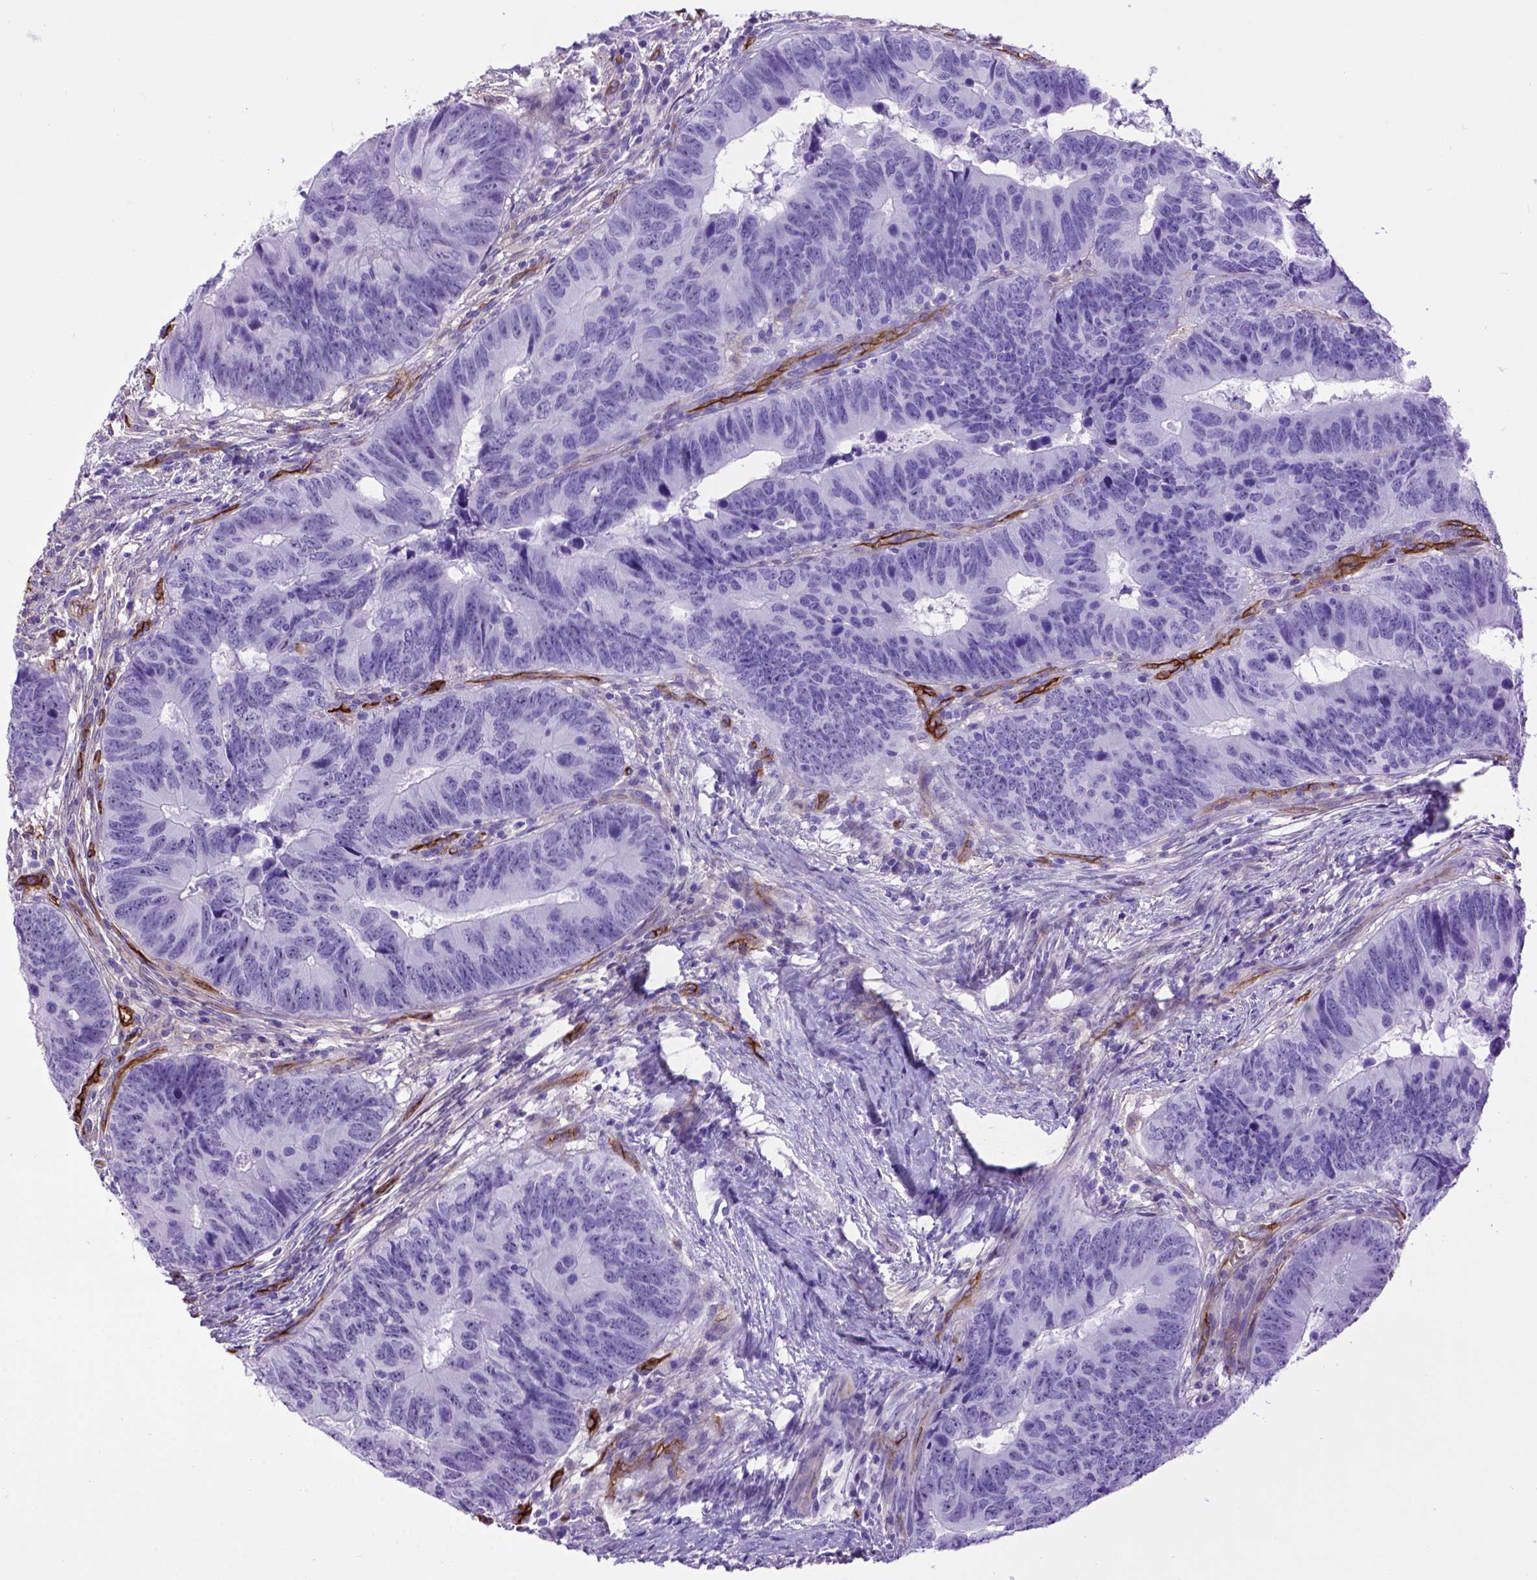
{"staining": {"intensity": "negative", "quantity": "none", "location": "none"}, "tissue": "colorectal cancer", "cell_type": "Tumor cells", "image_type": "cancer", "snomed": [{"axis": "morphology", "description": "Adenocarcinoma, NOS"}, {"axis": "topography", "description": "Colon"}], "caption": "High power microscopy image of an immunohistochemistry histopathology image of colorectal adenocarcinoma, revealing no significant expression in tumor cells.", "gene": "ENG", "patient": {"sex": "female", "age": 82}}